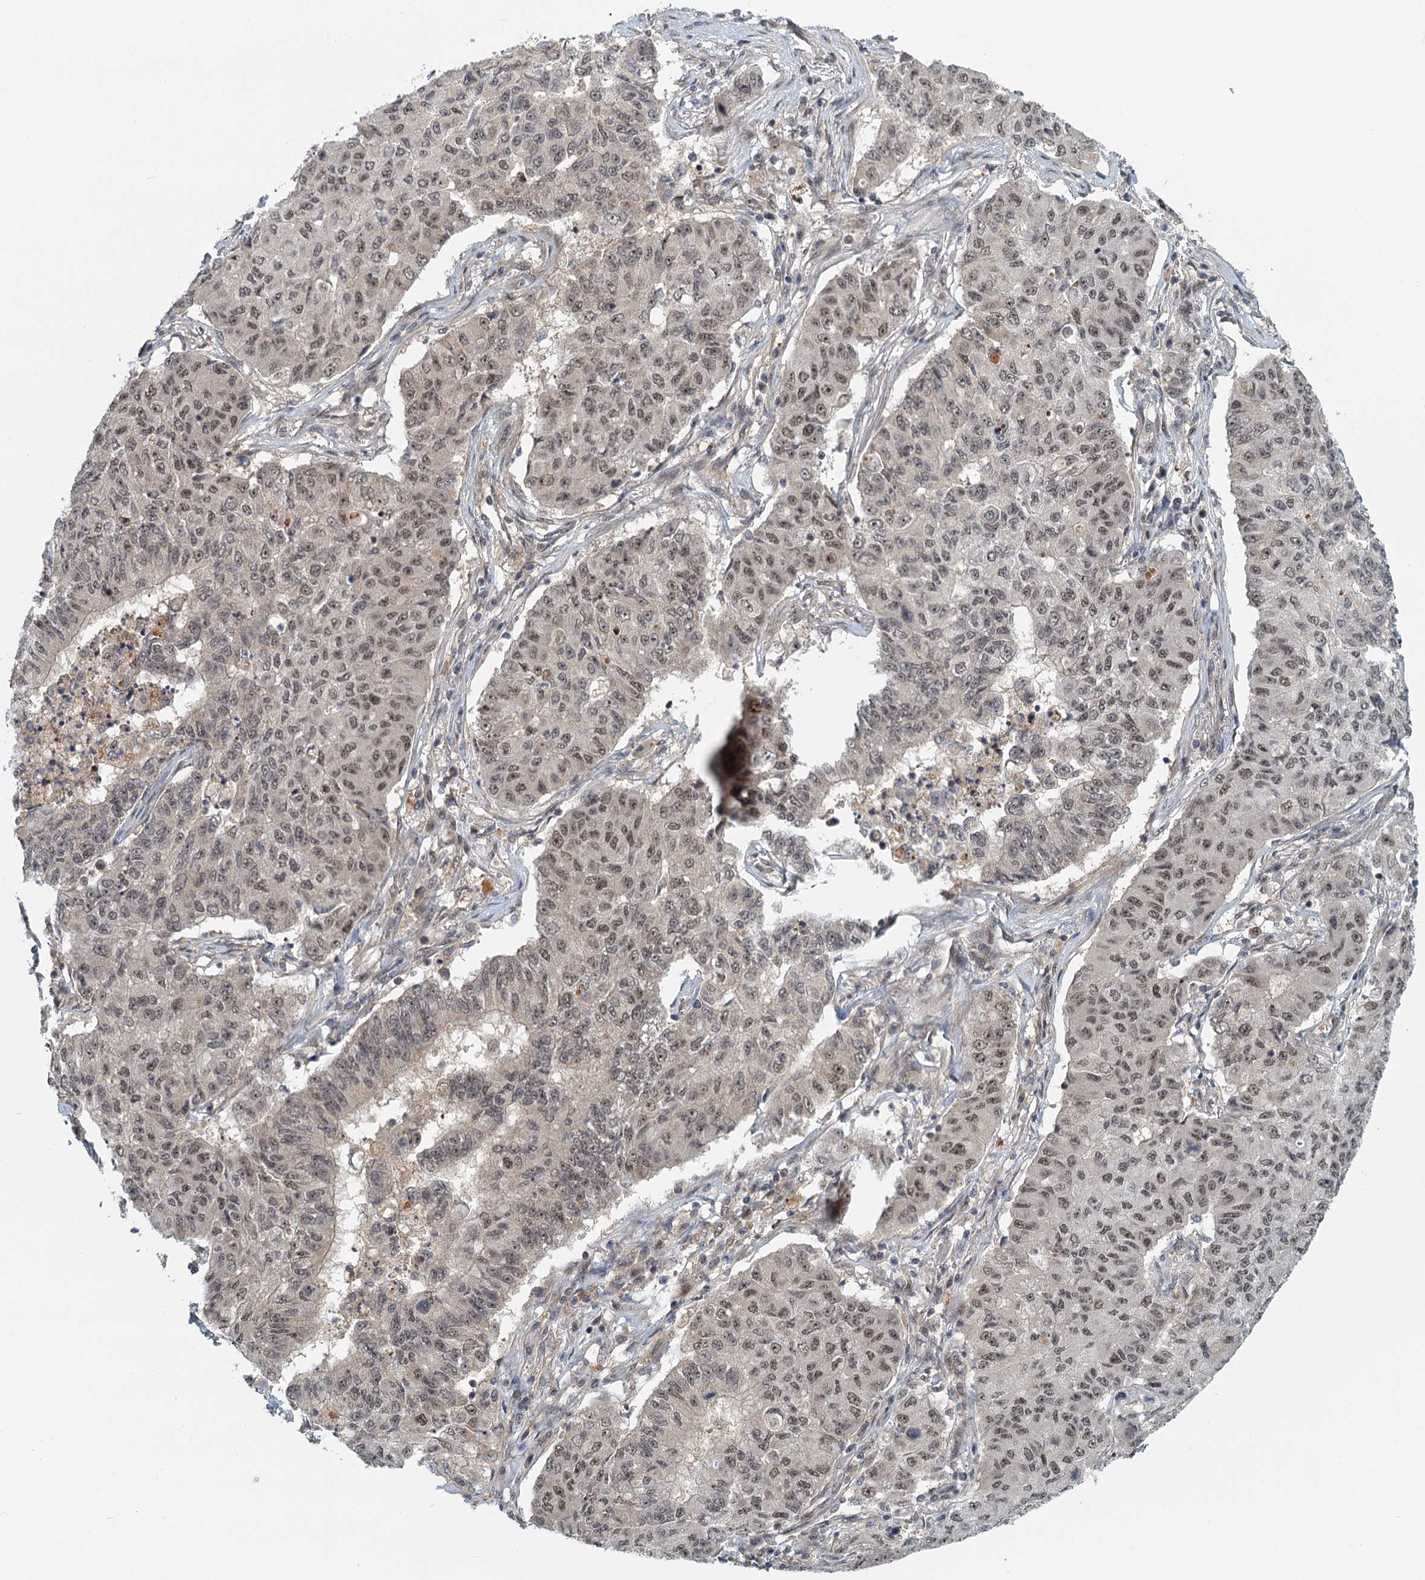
{"staining": {"intensity": "moderate", "quantity": ">75%", "location": "nuclear"}, "tissue": "lung cancer", "cell_type": "Tumor cells", "image_type": "cancer", "snomed": [{"axis": "morphology", "description": "Squamous cell carcinoma, NOS"}, {"axis": "topography", "description": "Lung"}], "caption": "Immunohistochemistry (IHC) staining of lung cancer, which reveals medium levels of moderate nuclear positivity in about >75% of tumor cells indicating moderate nuclear protein positivity. The staining was performed using DAB (3,3'-diaminobenzidine) (brown) for protein detection and nuclei were counterstained in hematoxylin (blue).", "gene": "TAS2R42", "patient": {"sex": "male", "age": 74}}